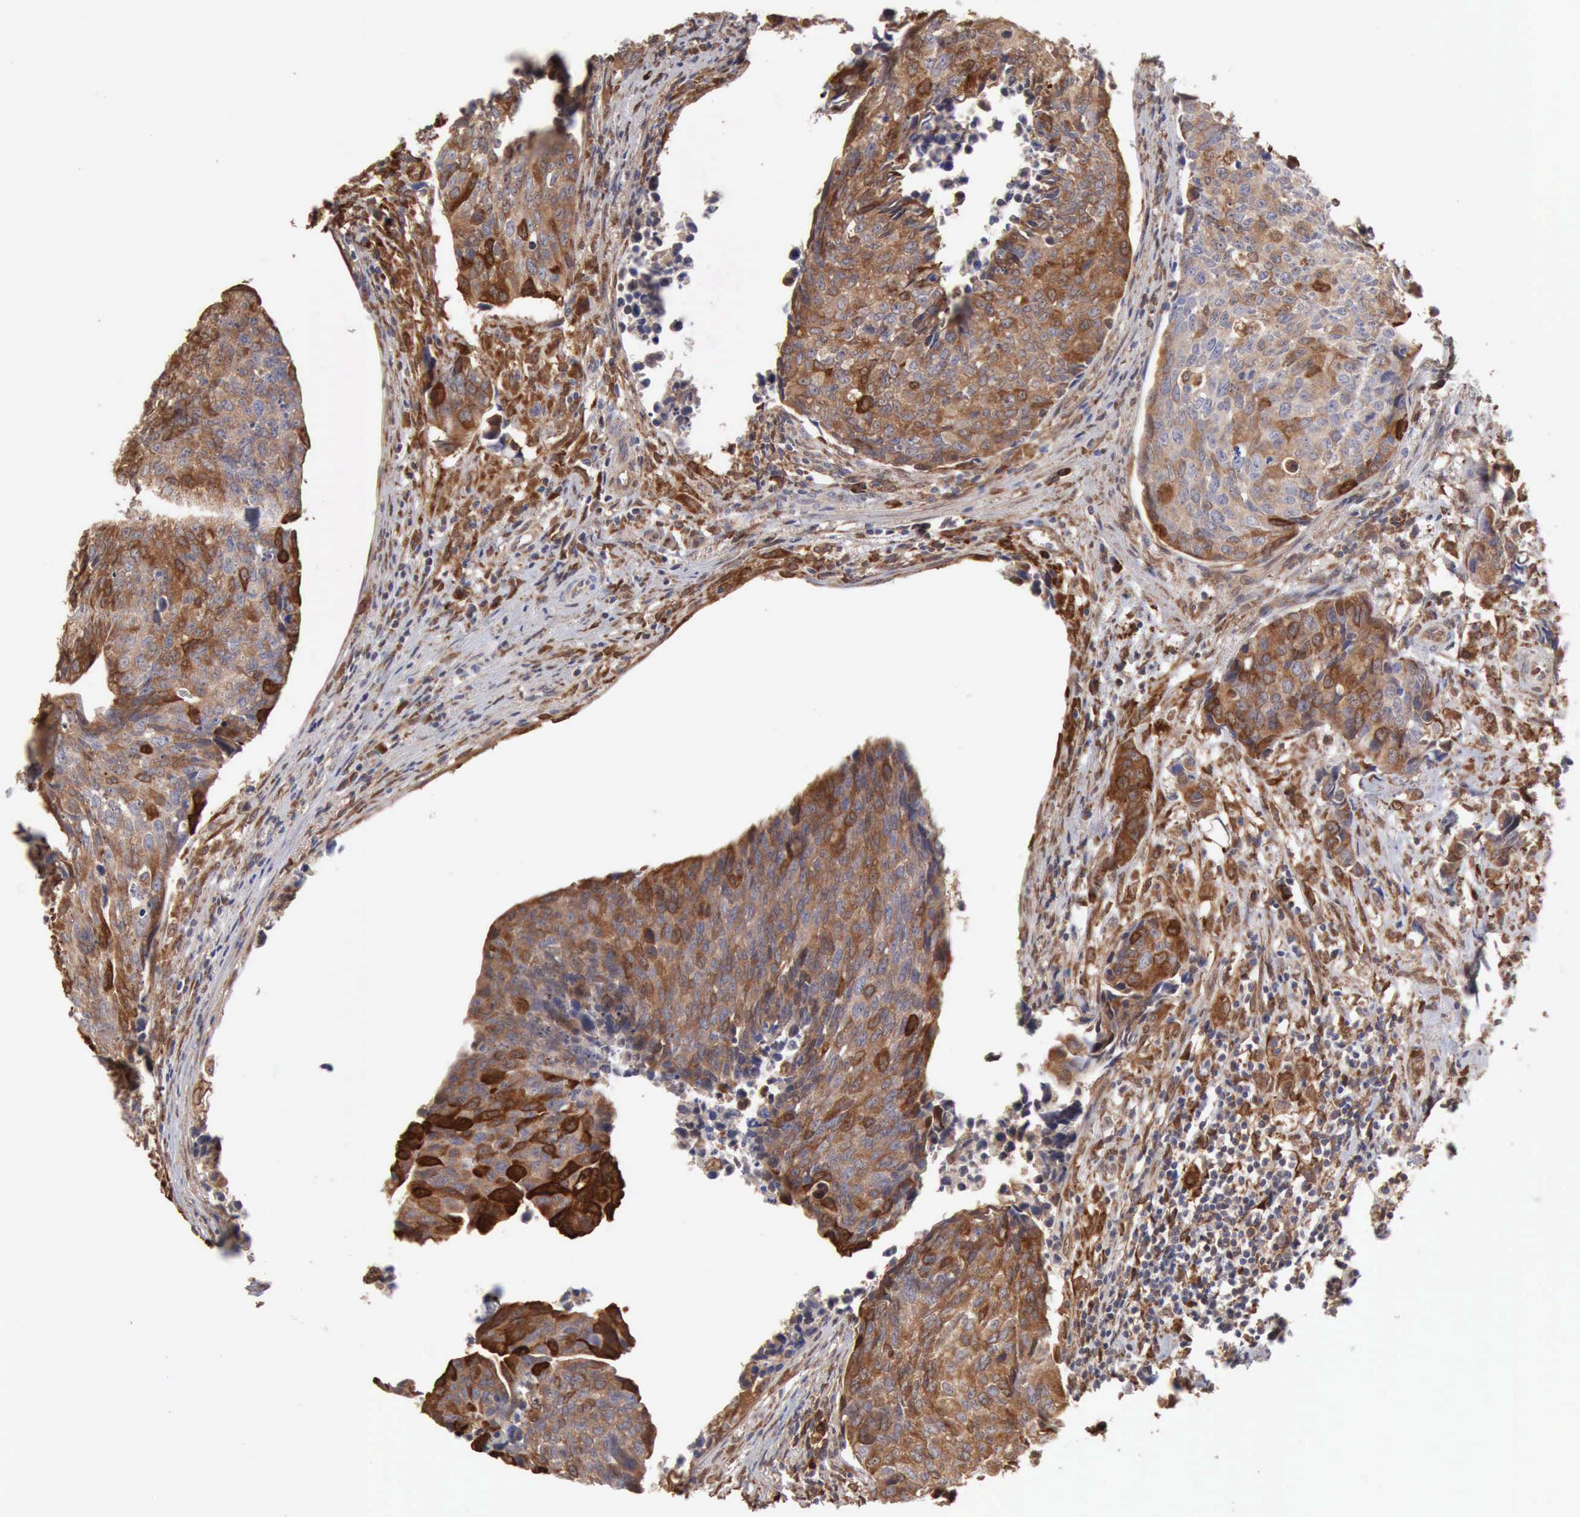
{"staining": {"intensity": "strong", "quantity": ">75%", "location": "cytoplasmic/membranous"}, "tissue": "urothelial cancer", "cell_type": "Tumor cells", "image_type": "cancer", "snomed": [{"axis": "morphology", "description": "Urothelial carcinoma, High grade"}, {"axis": "topography", "description": "Urinary bladder"}], "caption": "Protein expression analysis of human urothelial cancer reveals strong cytoplasmic/membranous positivity in approximately >75% of tumor cells. Nuclei are stained in blue.", "gene": "APOL2", "patient": {"sex": "male", "age": 81}}